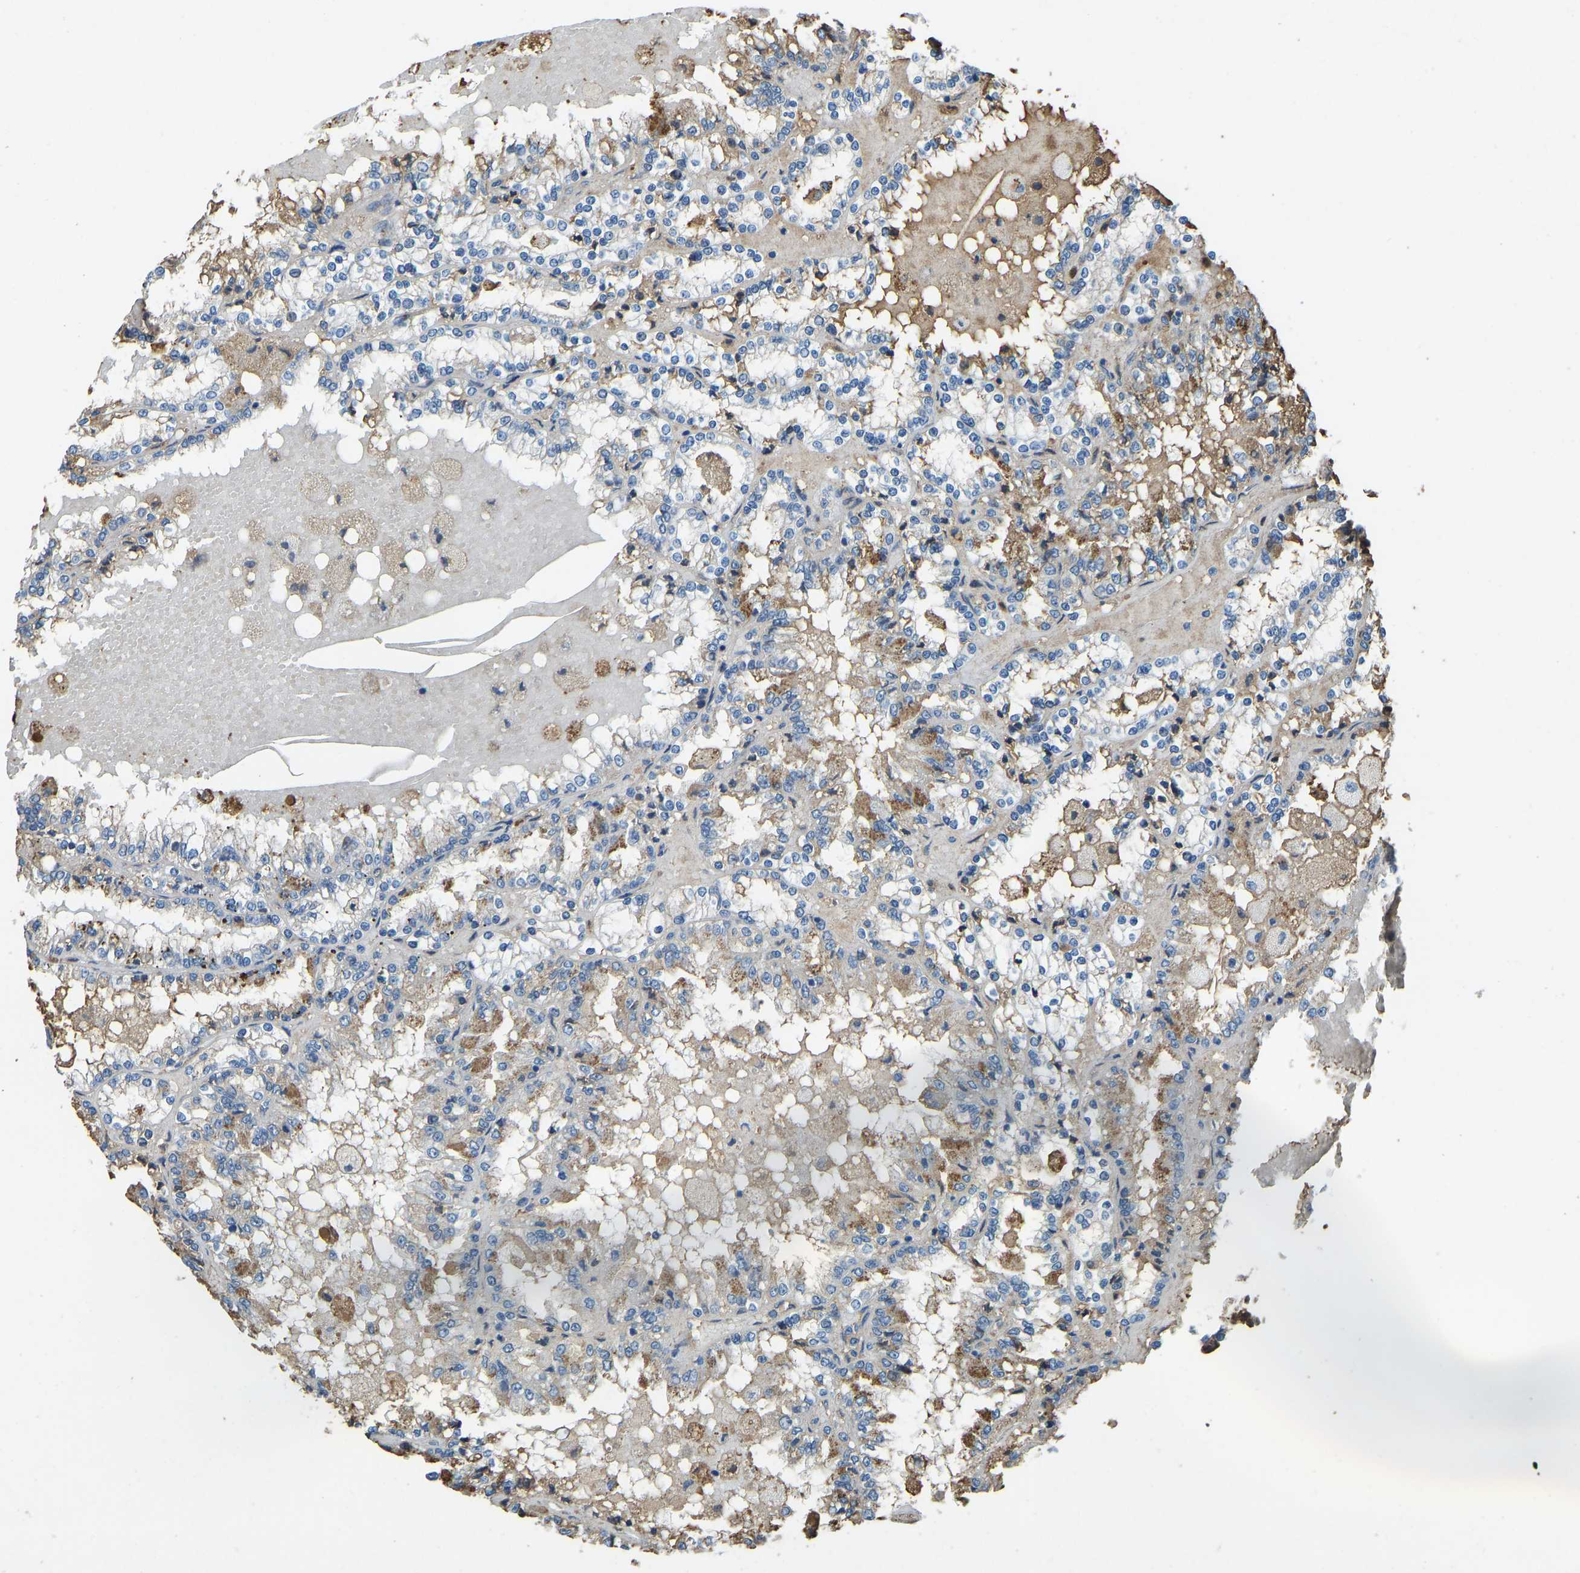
{"staining": {"intensity": "negative", "quantity": "none", "location": "none"}, "tissue": "renal cancer", "cell_type": "Tumor cells", "image_type": "cancer", "snomed": [{"axis": "morphology", "description": "Adenocarcinoma, NOS"}, {"axis": "topography", "description": "Kidney"}], "caption": "A high-resolution image shows immunohistochemistry (IHC) staining of adenocarcinoma (renal), which displays no significant positivity in tumor cells.", "gene": "THBS4", "patient": {"sex": "female", "age": 56}}